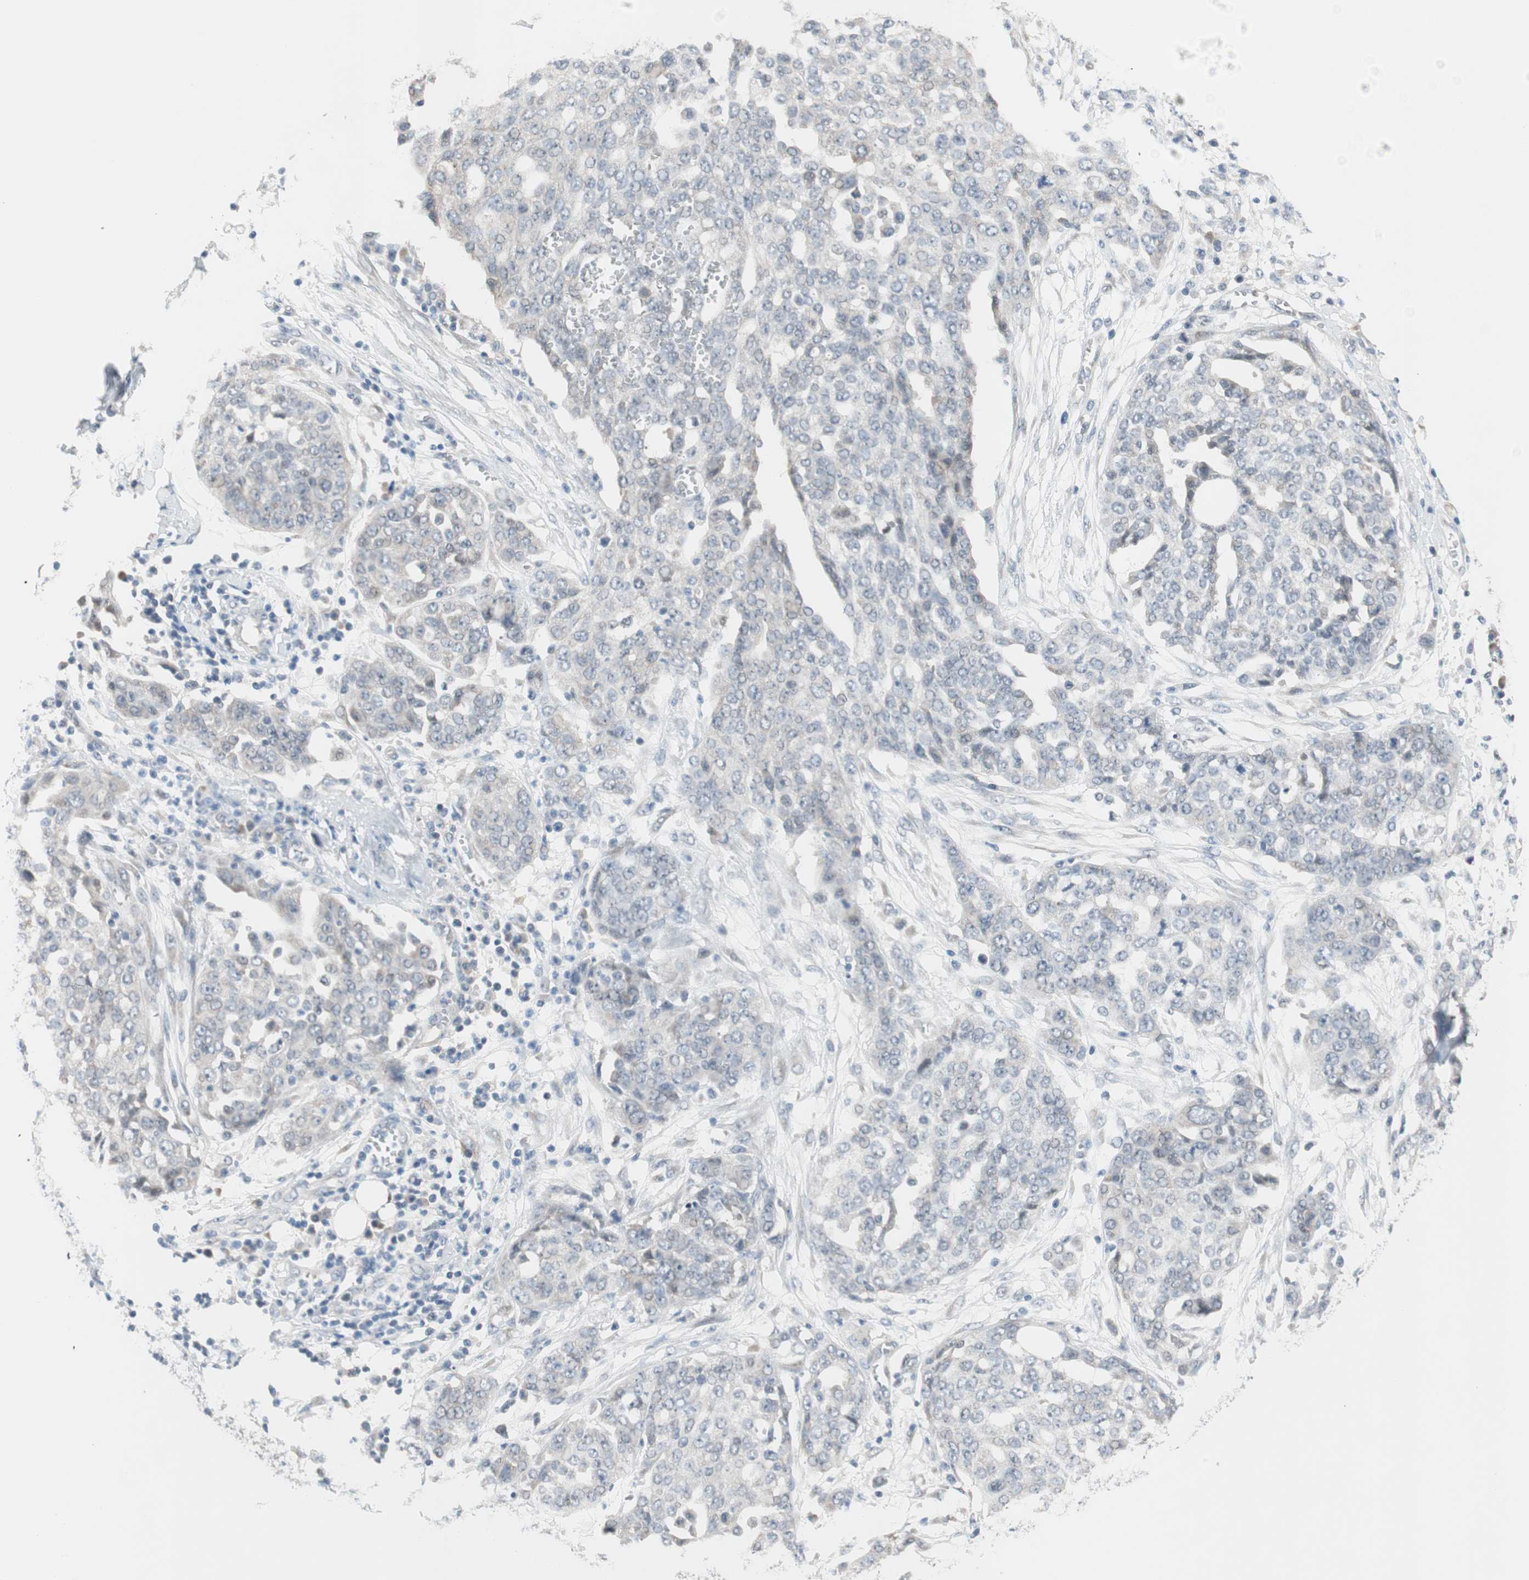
{"staining": {"intensity": "weak", "quantity": "<25%", "location": "nuclear"}, "tissue": "ovarian cancer", "cell_type": "Tumor cells", "image_type": "cancer", "snomed": [{"axis": "morphology", "description": "Cystadenocarcinoma, serous, NOS"}, {"axis": "topography", "description": "Soft tissue"}, {"axis": "topography", "description": "Ovary"}], "caption": "The micrograph reveals no significant positivity in tumor cells of ovarian cancer.", "gene": "GRHL1", "patient": {"sex": "female", "age": 57}}